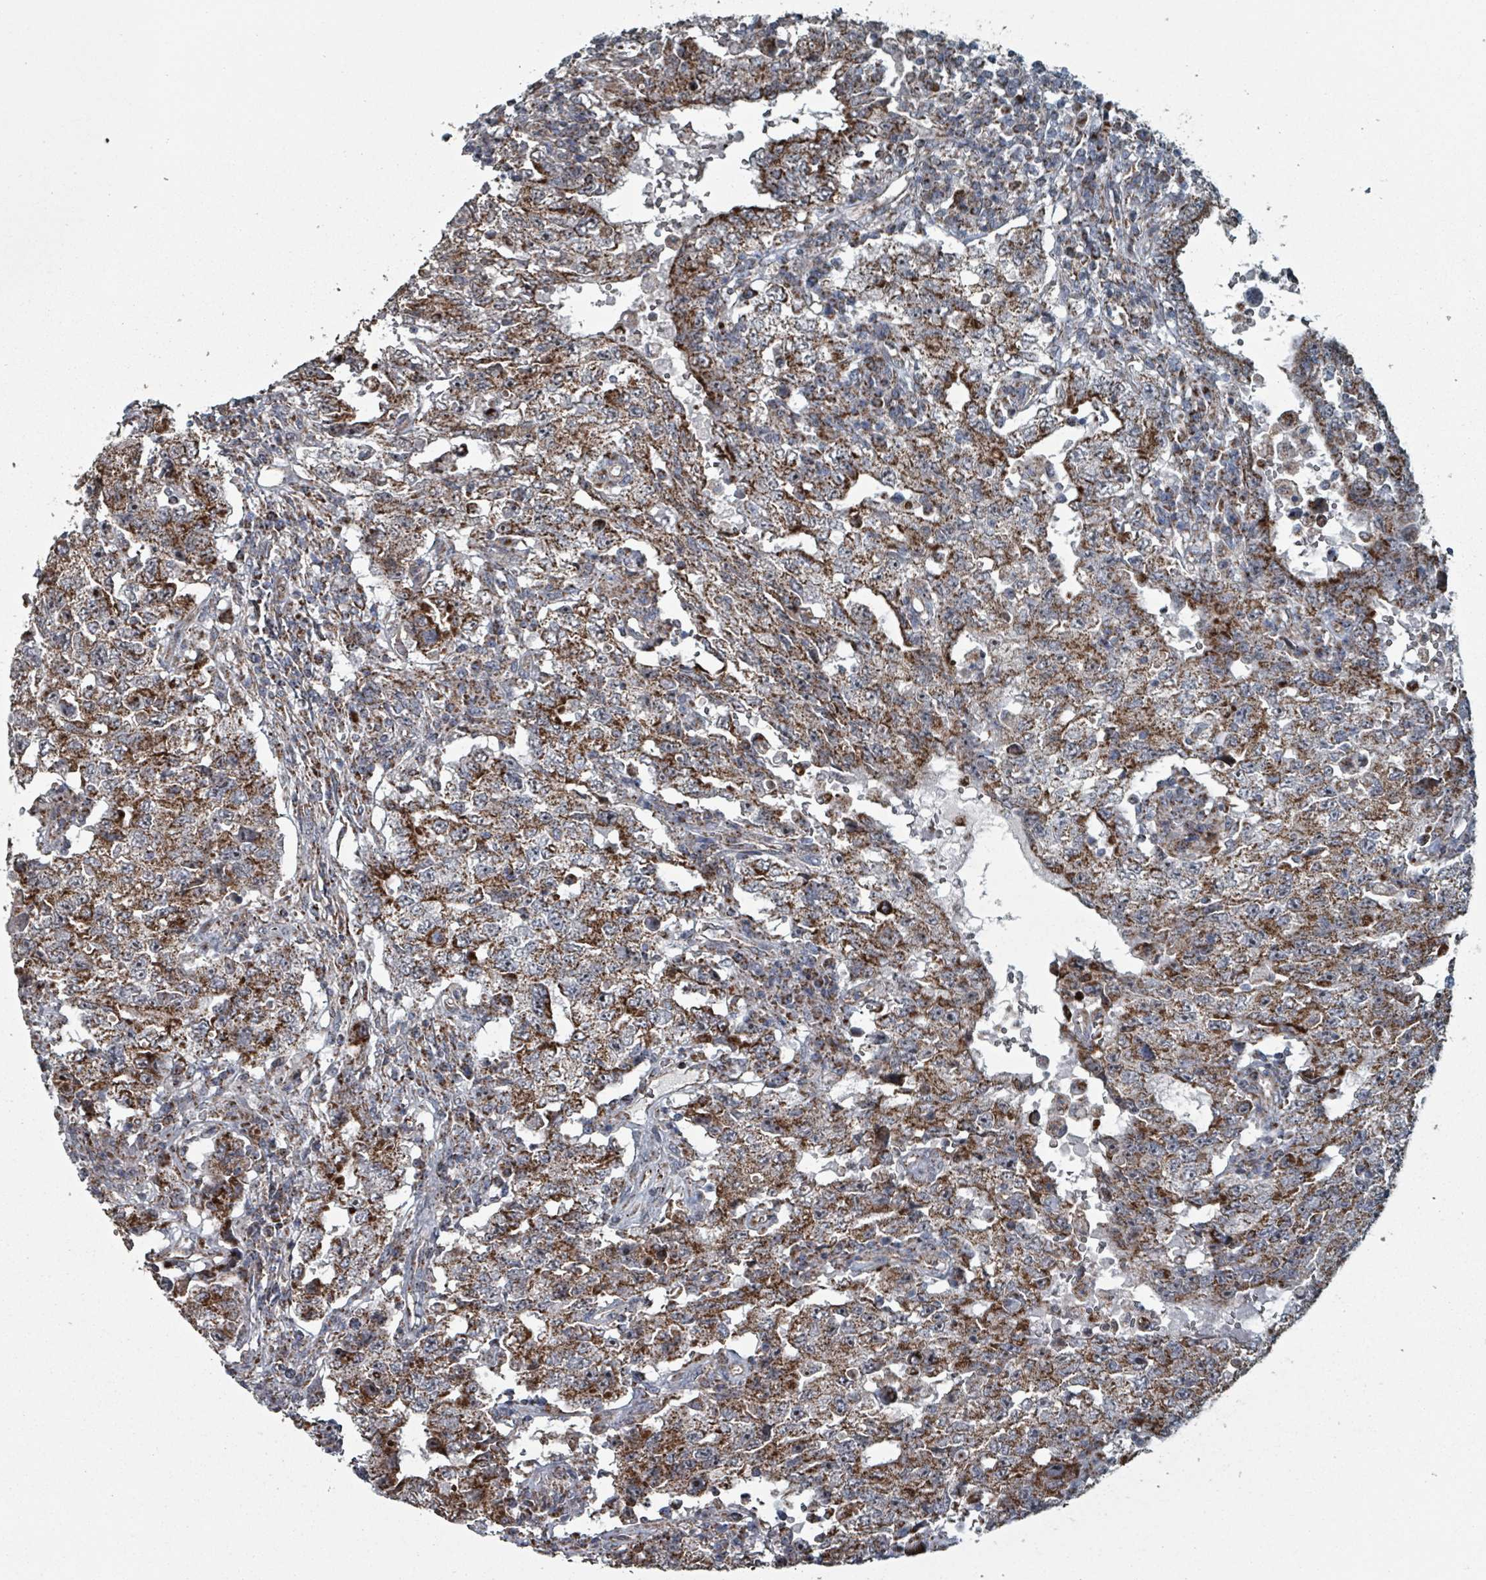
{"staining": {"intensity": "moderate", "quantity": ">75%", "location": "cytoplasmic/membranous"}, "tissue": "testis cancer", "cell_type": "Tumor cells", "image_type": "cancer", "snomed": [{"axis": "morphology", "description": "Carcinoma, Embryonal, NOS"}, {"axis": "topography", "description": "Testis"}], "caption": "Immunohistochemistry (IHC) staining of embryonal carcinoma (testis), which displays medium levels of moderate cytoplasmic/membranous positivity in about >75% of tumor cells indicating moderate cytoplasmic/membranous protein expression. The staining was performed using DAB (brown) for protein detection and nuclei were counterstained in hematoxylin (blue).", "gene": "MRPL4", "patient": {"sex": "male", "age": 26}}